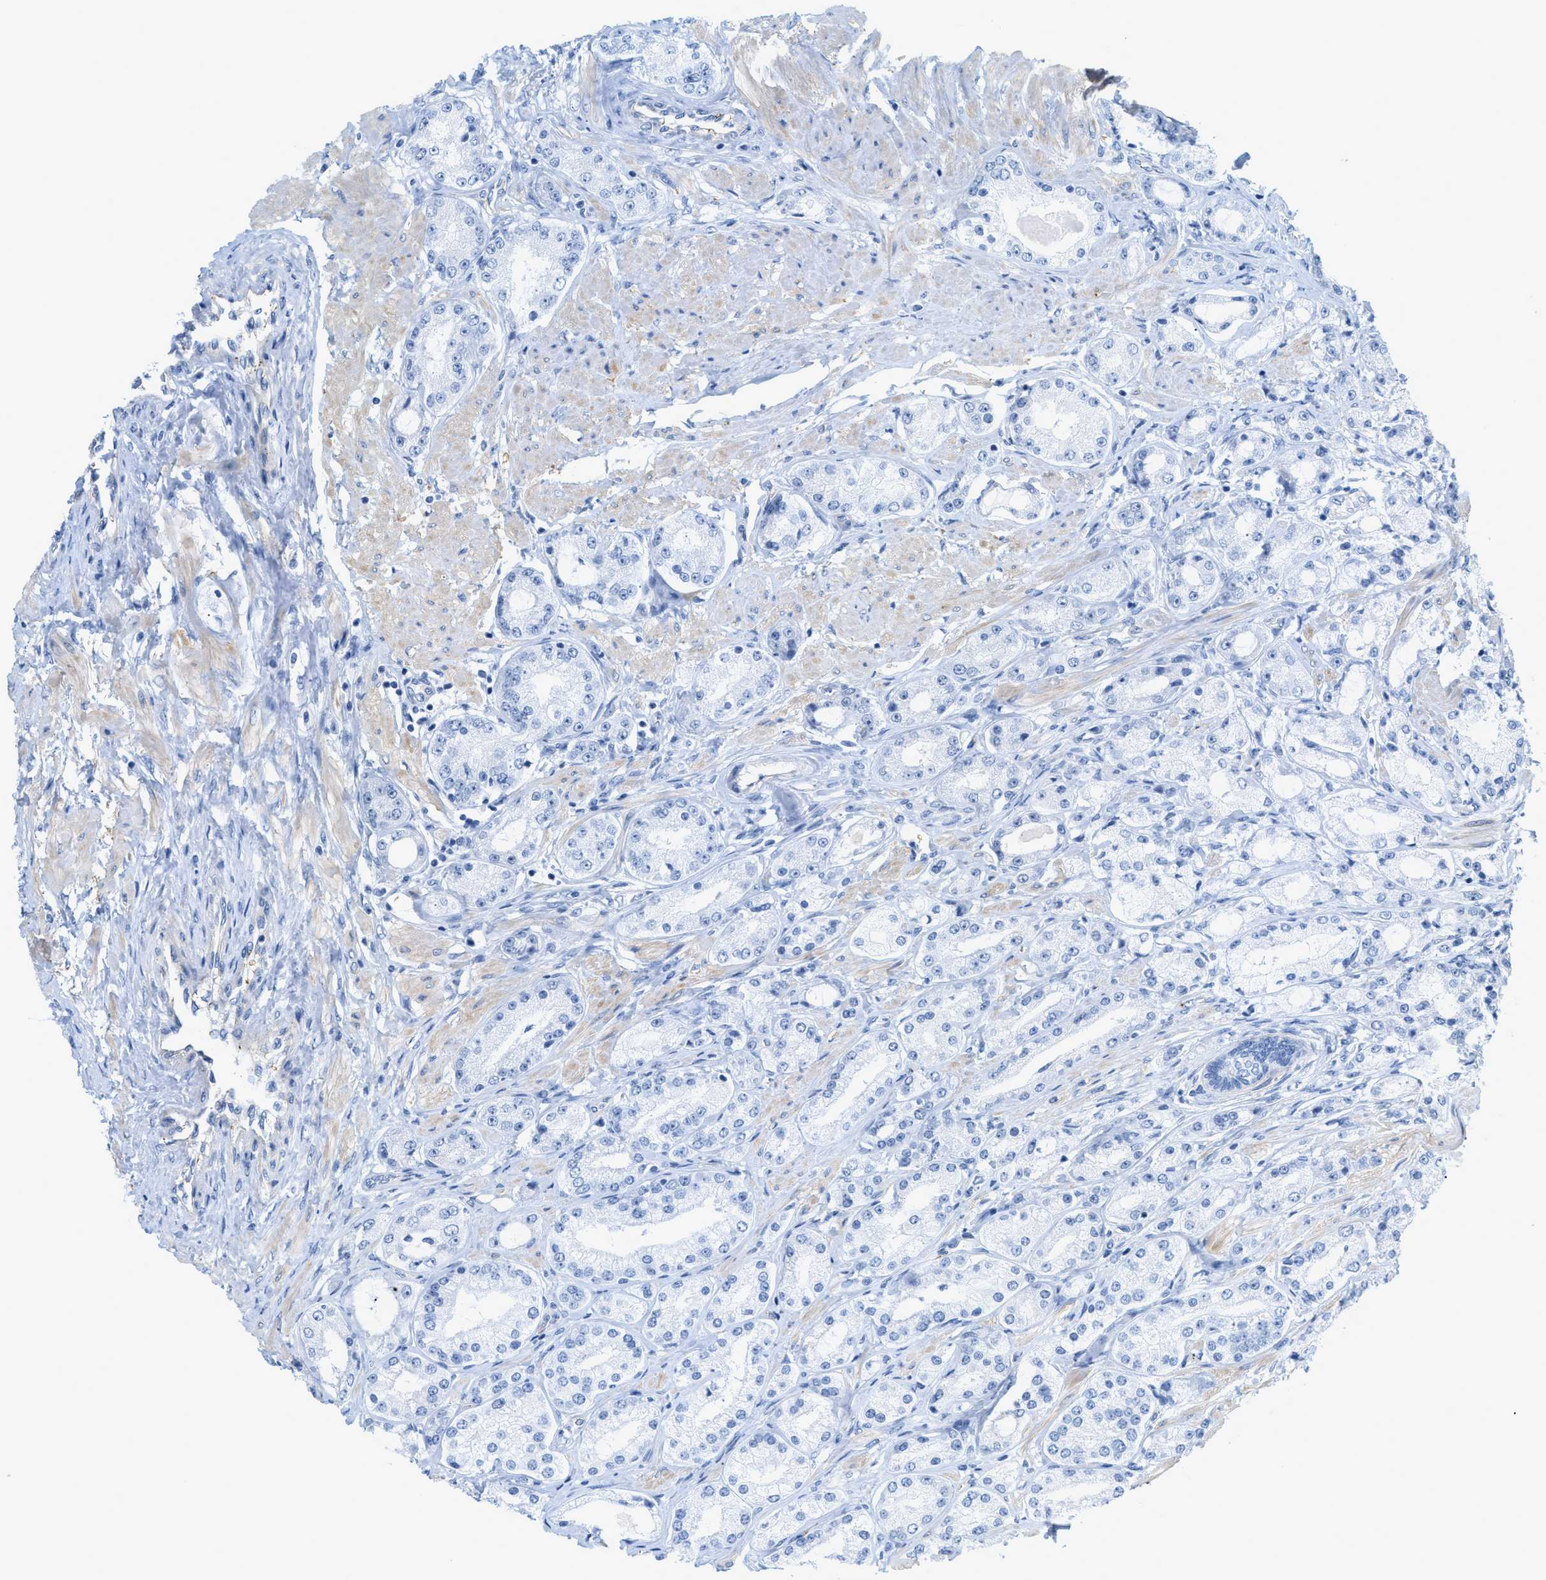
{"staining": {"intensity": "negative", "quantity": "none", "location": "none"}, "tissue": "prostate cancer", "cell_type": "Tumor cells", "image_type": "cancer", "snomed": [{"axis": "morphology", "description": "Adenocarcinoma, Low grade"}, {"axis": "topography", "description": "Prostate"}], "caption": "IHC micrograph of prostate cancer (adenocarcinoma (low-grade)) stained for a protein (brown), which reveals no positivity in tumor cells.", "gene": "HLTF", "patient": {"sex": "male", "age": 63}}